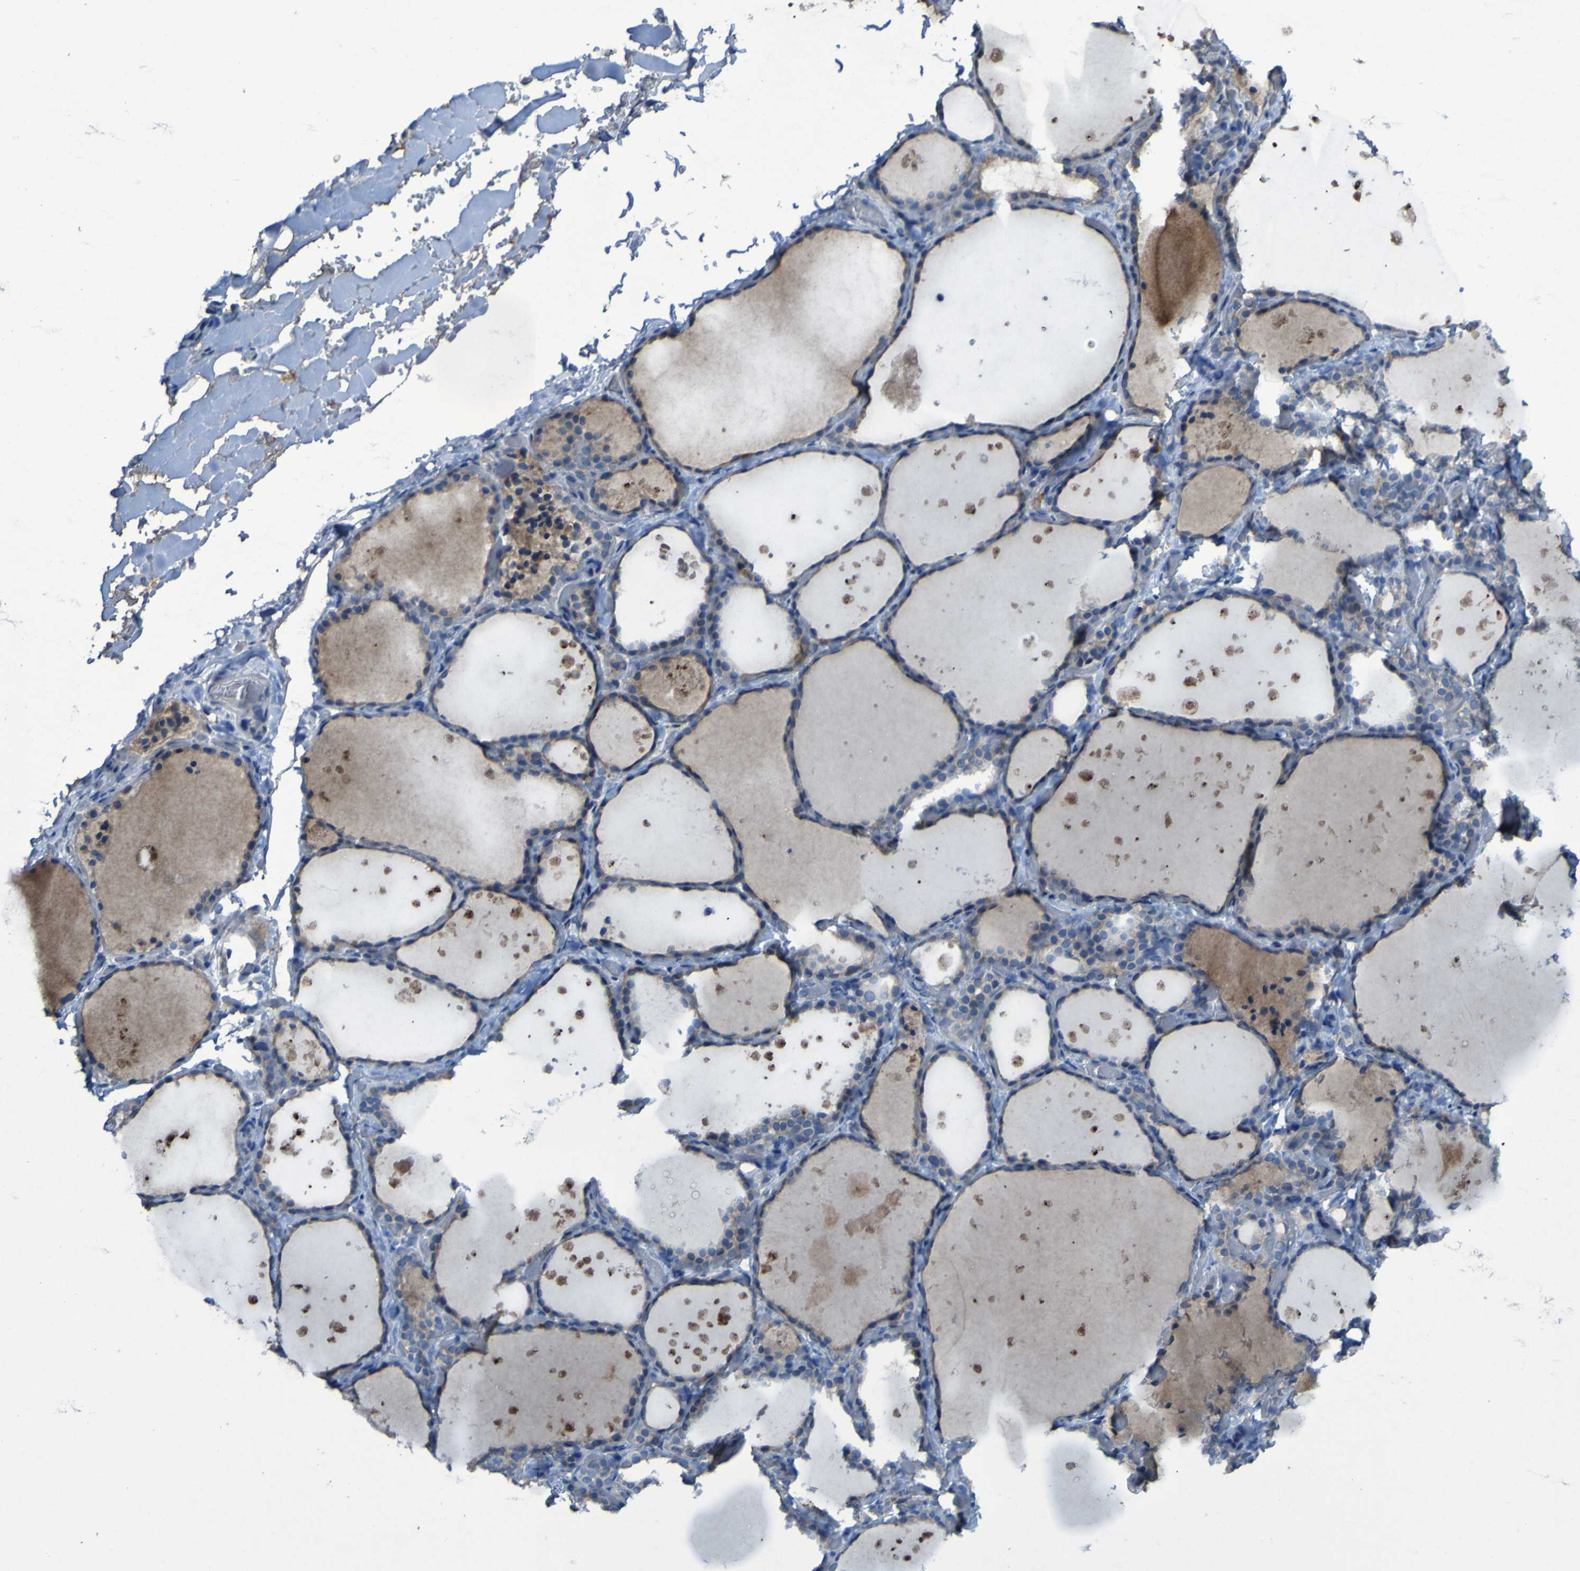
{"staining": {"intensity": "weak", "quantity": ">75%", "location": "cytoplasmic/membranous"}, "tissue": "thyroid gland", "cell_type": "Glandular cells", "image_type": "normal", "snomed": [{"axis": "morphology", "description": "Normal tissue, NOS"}, {"axis": "topography", "description": "Thyroid gland"}], "caption": "Thyroid gland stained with DAB (3,3'-diaminobenzidine) immunohistochemistry displays low levels of weak cytoplasmic/membranous expression in approximately >75% of glandular cells.", "gene": "SGK2", "patient": {"sex": "female", "age": 44}}